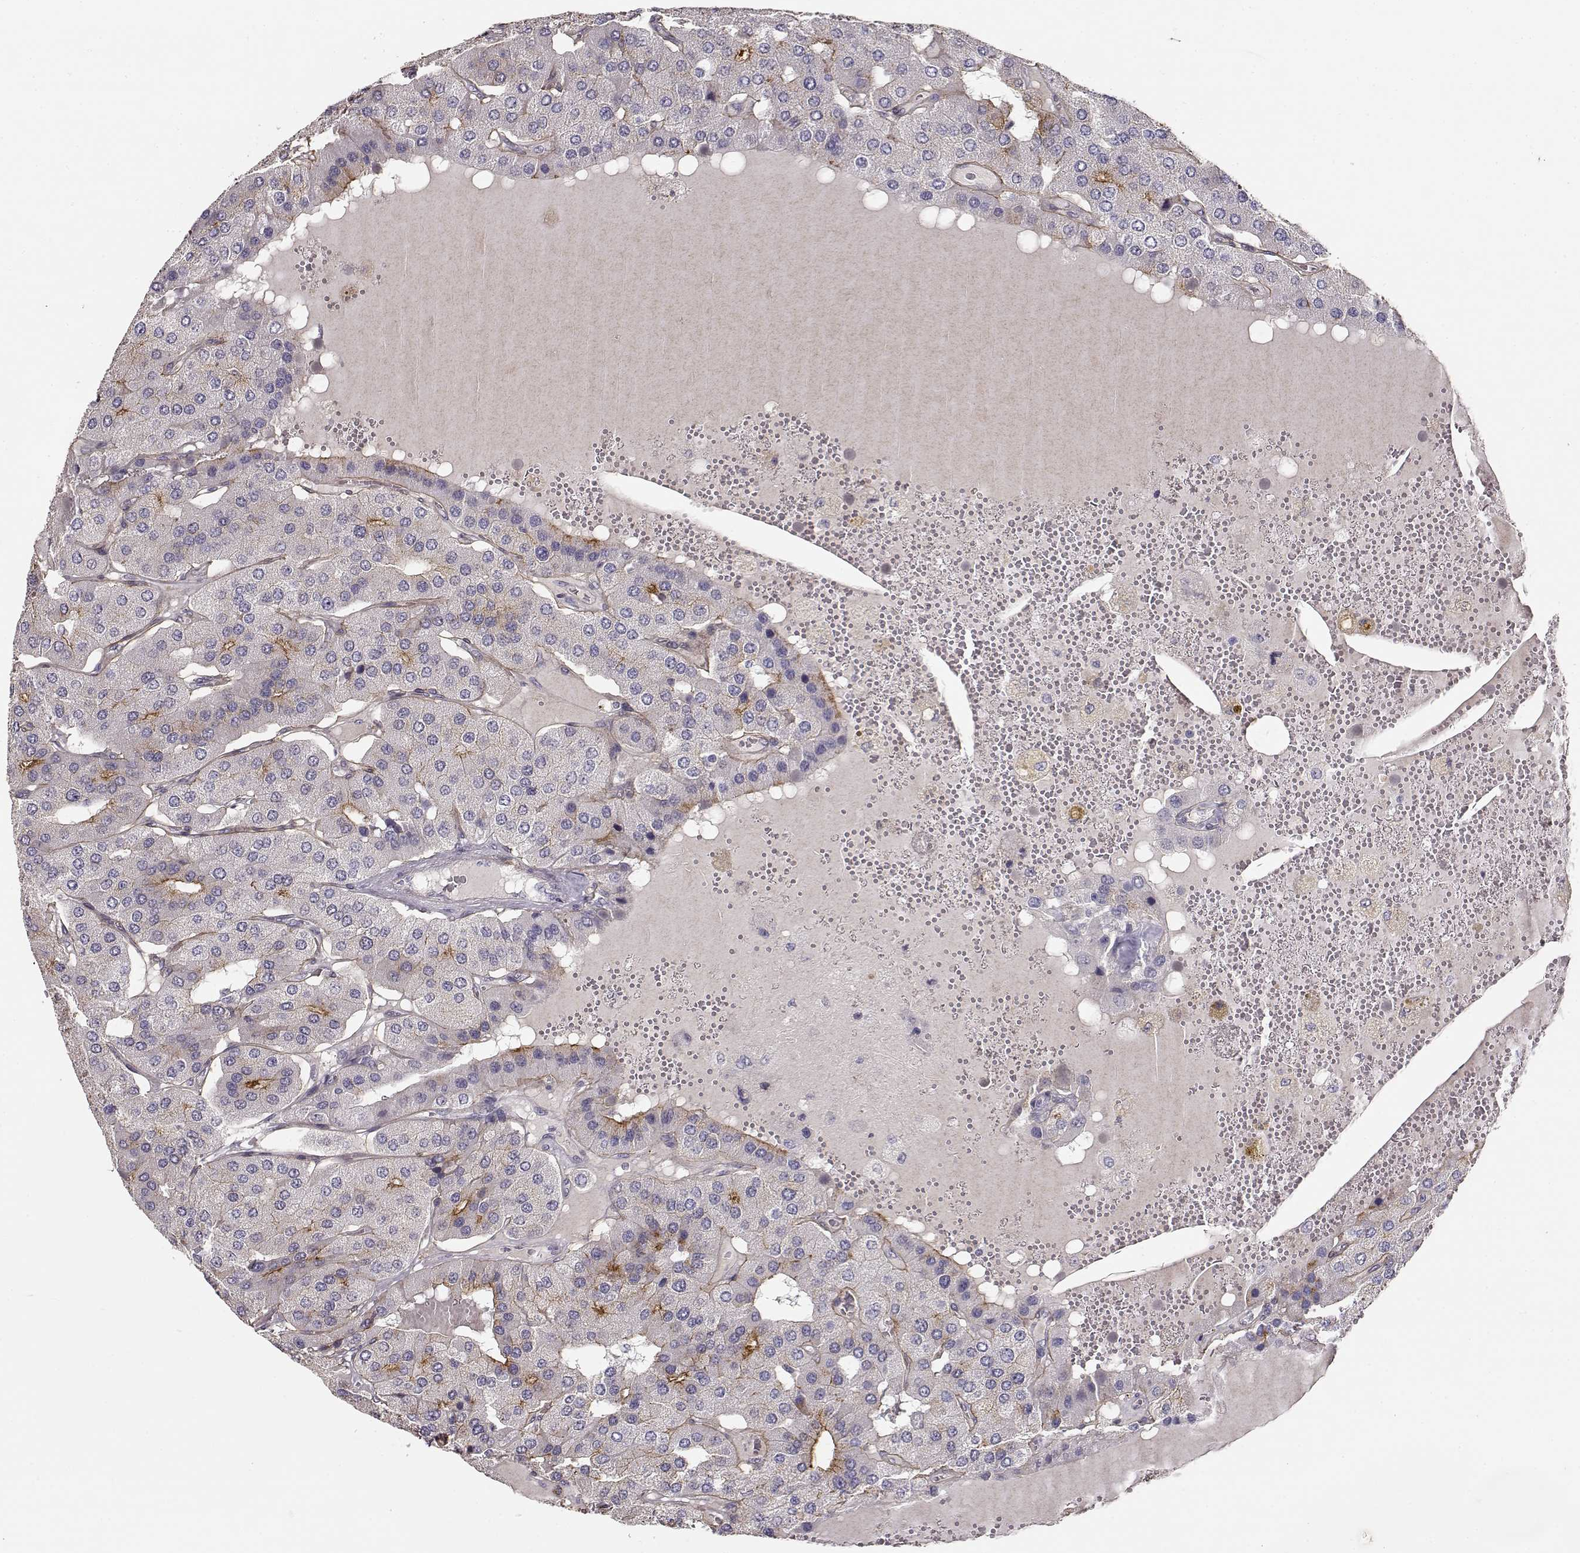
{"staining": {"intensity": "negative", "quantity": "none", "location": "none"}, "tissue": "parathyroid gland", "cell_type": "Glandular cells", "image_type": "normal", "snomed": [{"axis": "morphology", "description": "Normal tissue, NOS"}, {"axis": "morphology", "description": "Adenoma, NOS"}, {"axis": "topography", "description": "Parathyroid gland"}], "caption": "This photomicrograph is of benign parathyroid gland stained with immunohistochemistry (IHC) to label a protein in brown with the nuclei are counter-stained blue. There is no staining in glandular cells.", "gene": "LAMA5", "patient": {"sex": "female", "age": 86}}